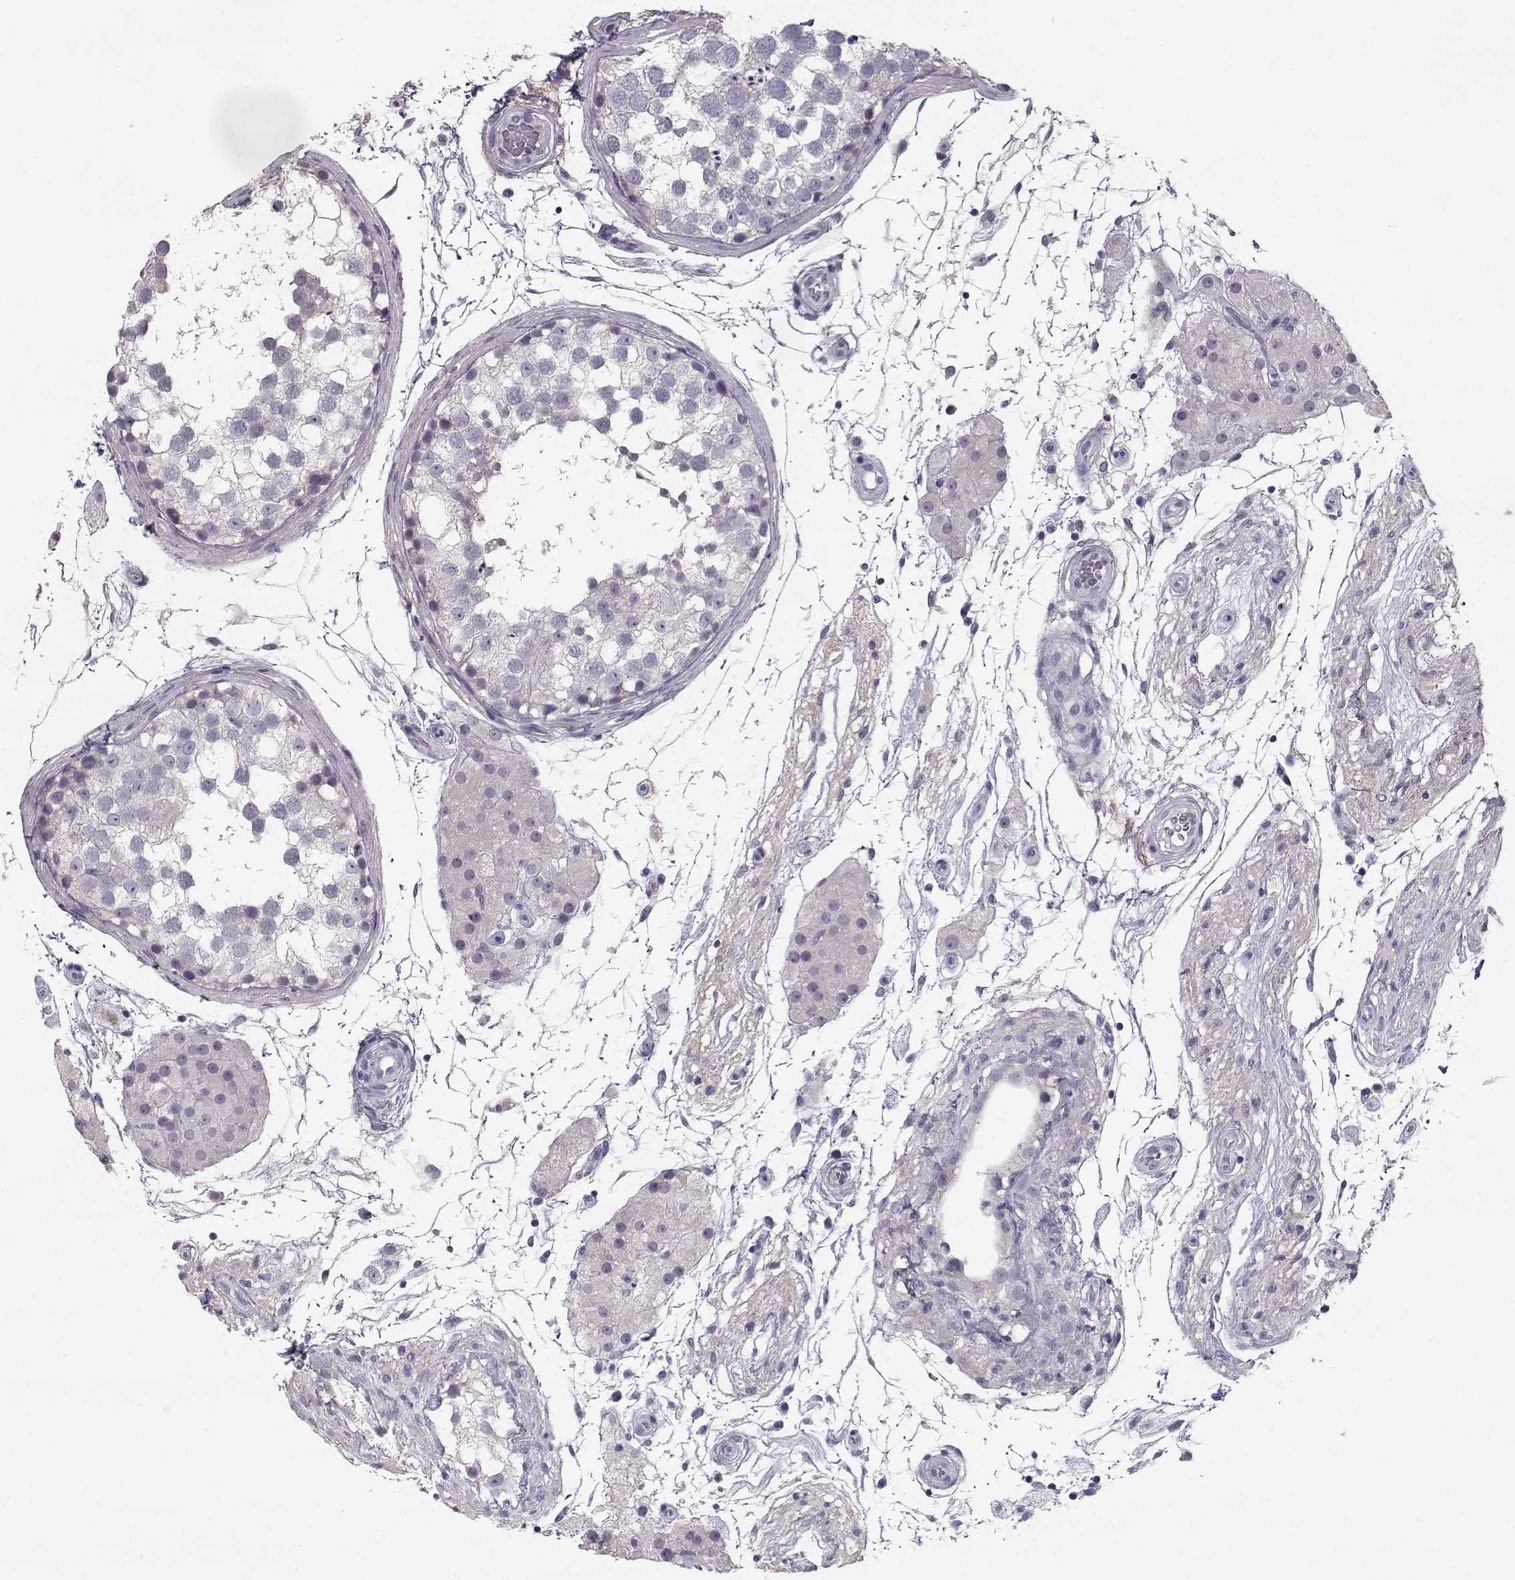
{"staining": {"intensity": "negative", "quantity": "none", "location": "none"}, "tissue": "testis", "cell_type": "Cells in seminiferous ducts", "image_type": "normal", "snomed": [{"axis": "morphology", "description": "Normal tissue, NOS"}, {"axis": "morphology", "description": "Seminoma, NOS"}, {"axis": "topography", "description": "Testis"}], "caption": "IHC photomicrograph of unremarkable testis: testis stained with DAB exhibits no significant protein positivity in cells in seminiferous ducts. The staining was performed using DAB (3,3'-diaminobenzidine) to visualize the protein expression in brown, while the nuclei were stained in blue with hematoxylin (Magnification: 20x).", "gene": "GRK1", "patient": {"sex": "male", "age": 65}}